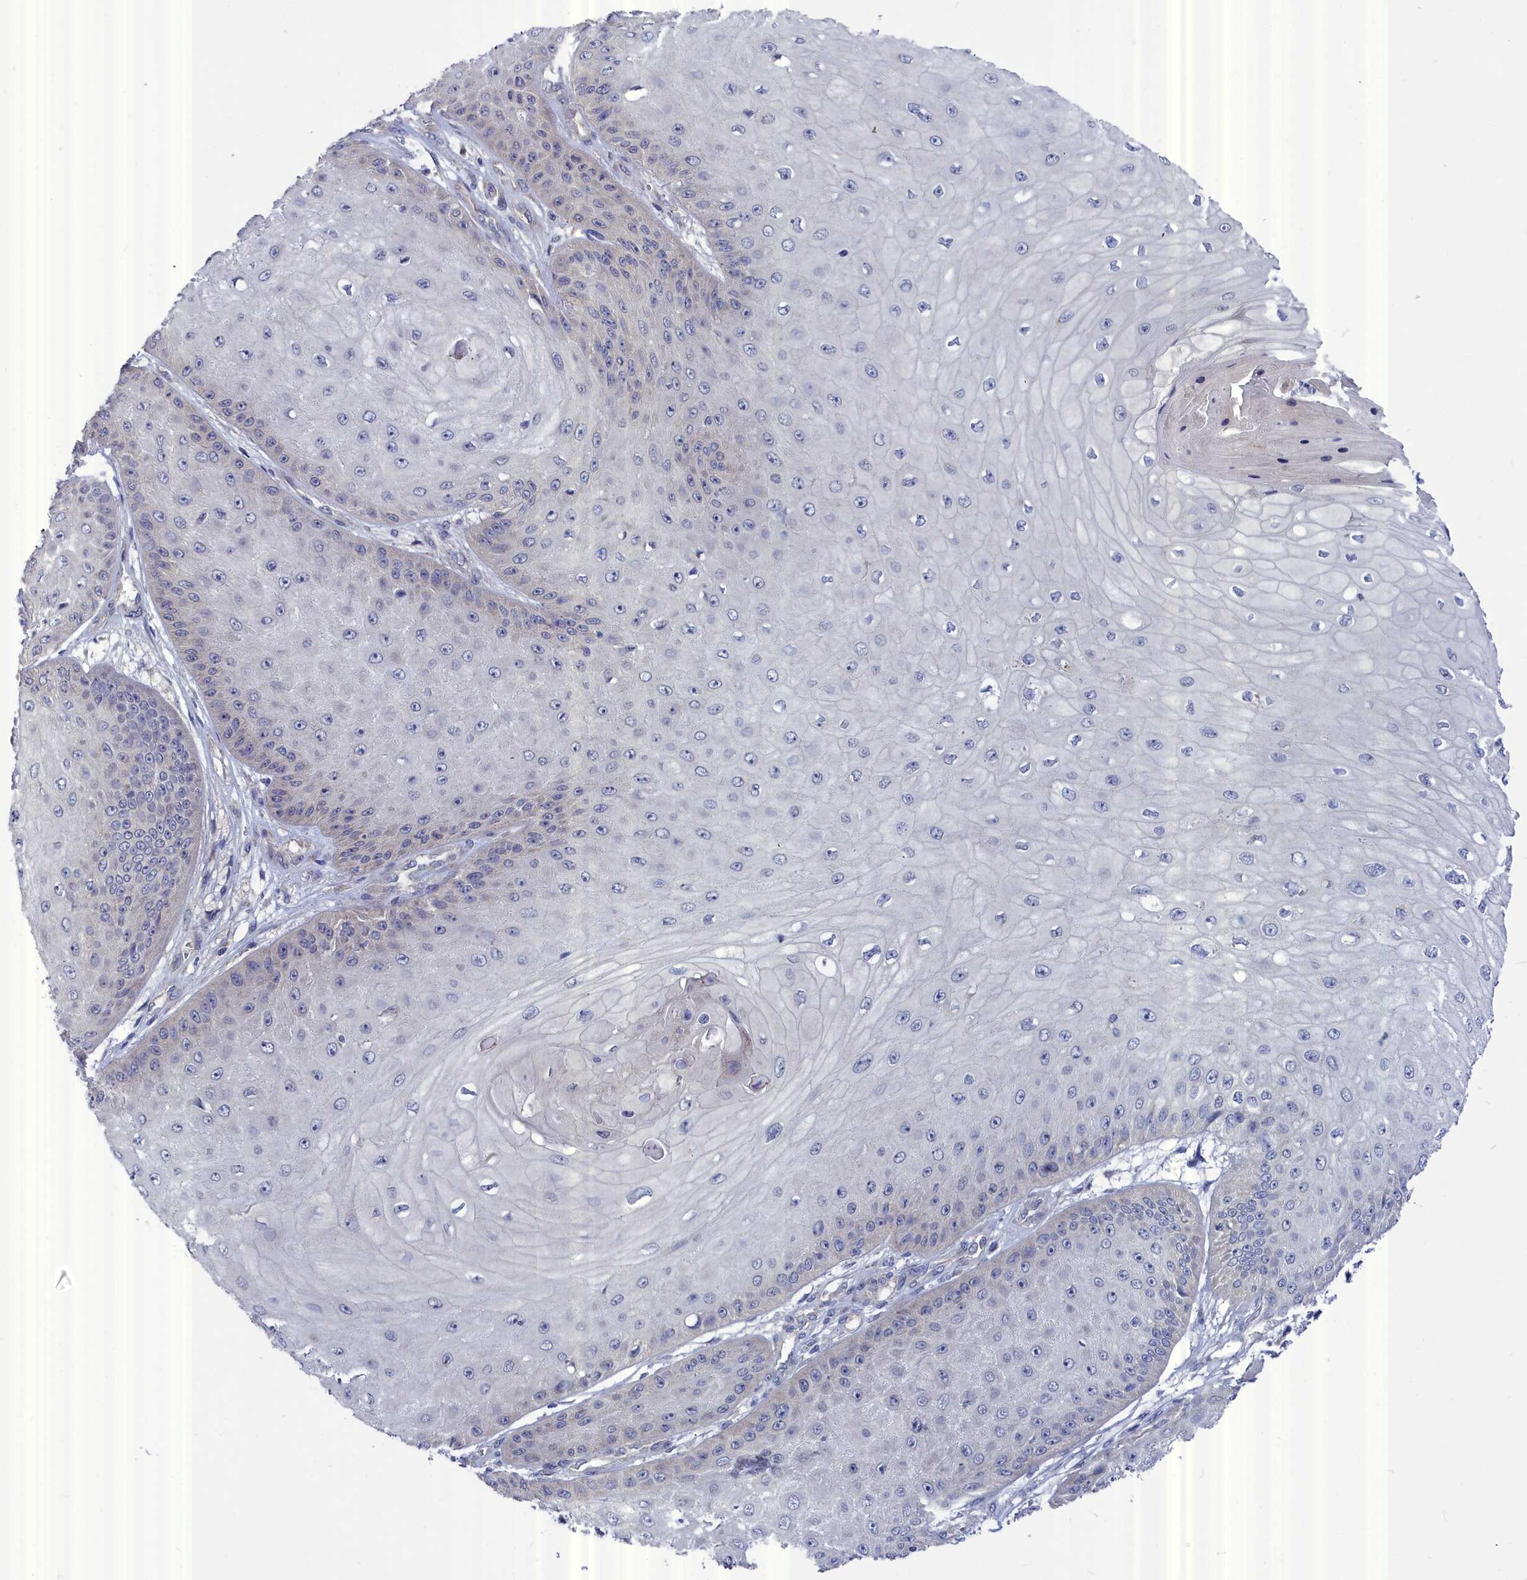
{"staining": {"intensity": "negative", "quantity": "none", "location": "none"}, "tissue": "skin cancer", "cell_type": "Tumor cells", "image_type": "cancer", "snomed": [{"axis": "morphology", "description": "Squamous cell carcinoma, NOS"}, {"axis": "topography", "description": "Skin"}], "caption": "A histopathology image of skin squamous cell carcinoma stained for a protein exhibits no brown staining in tumor cells. Brightfield microscopy of IHC stained with DAB (3,3'-diaminobenzidine) (brown) and hematoxylin (blue), captured at high magnification.", "gene": "RDX", "patient": {"sex": "male", "age": 70}}